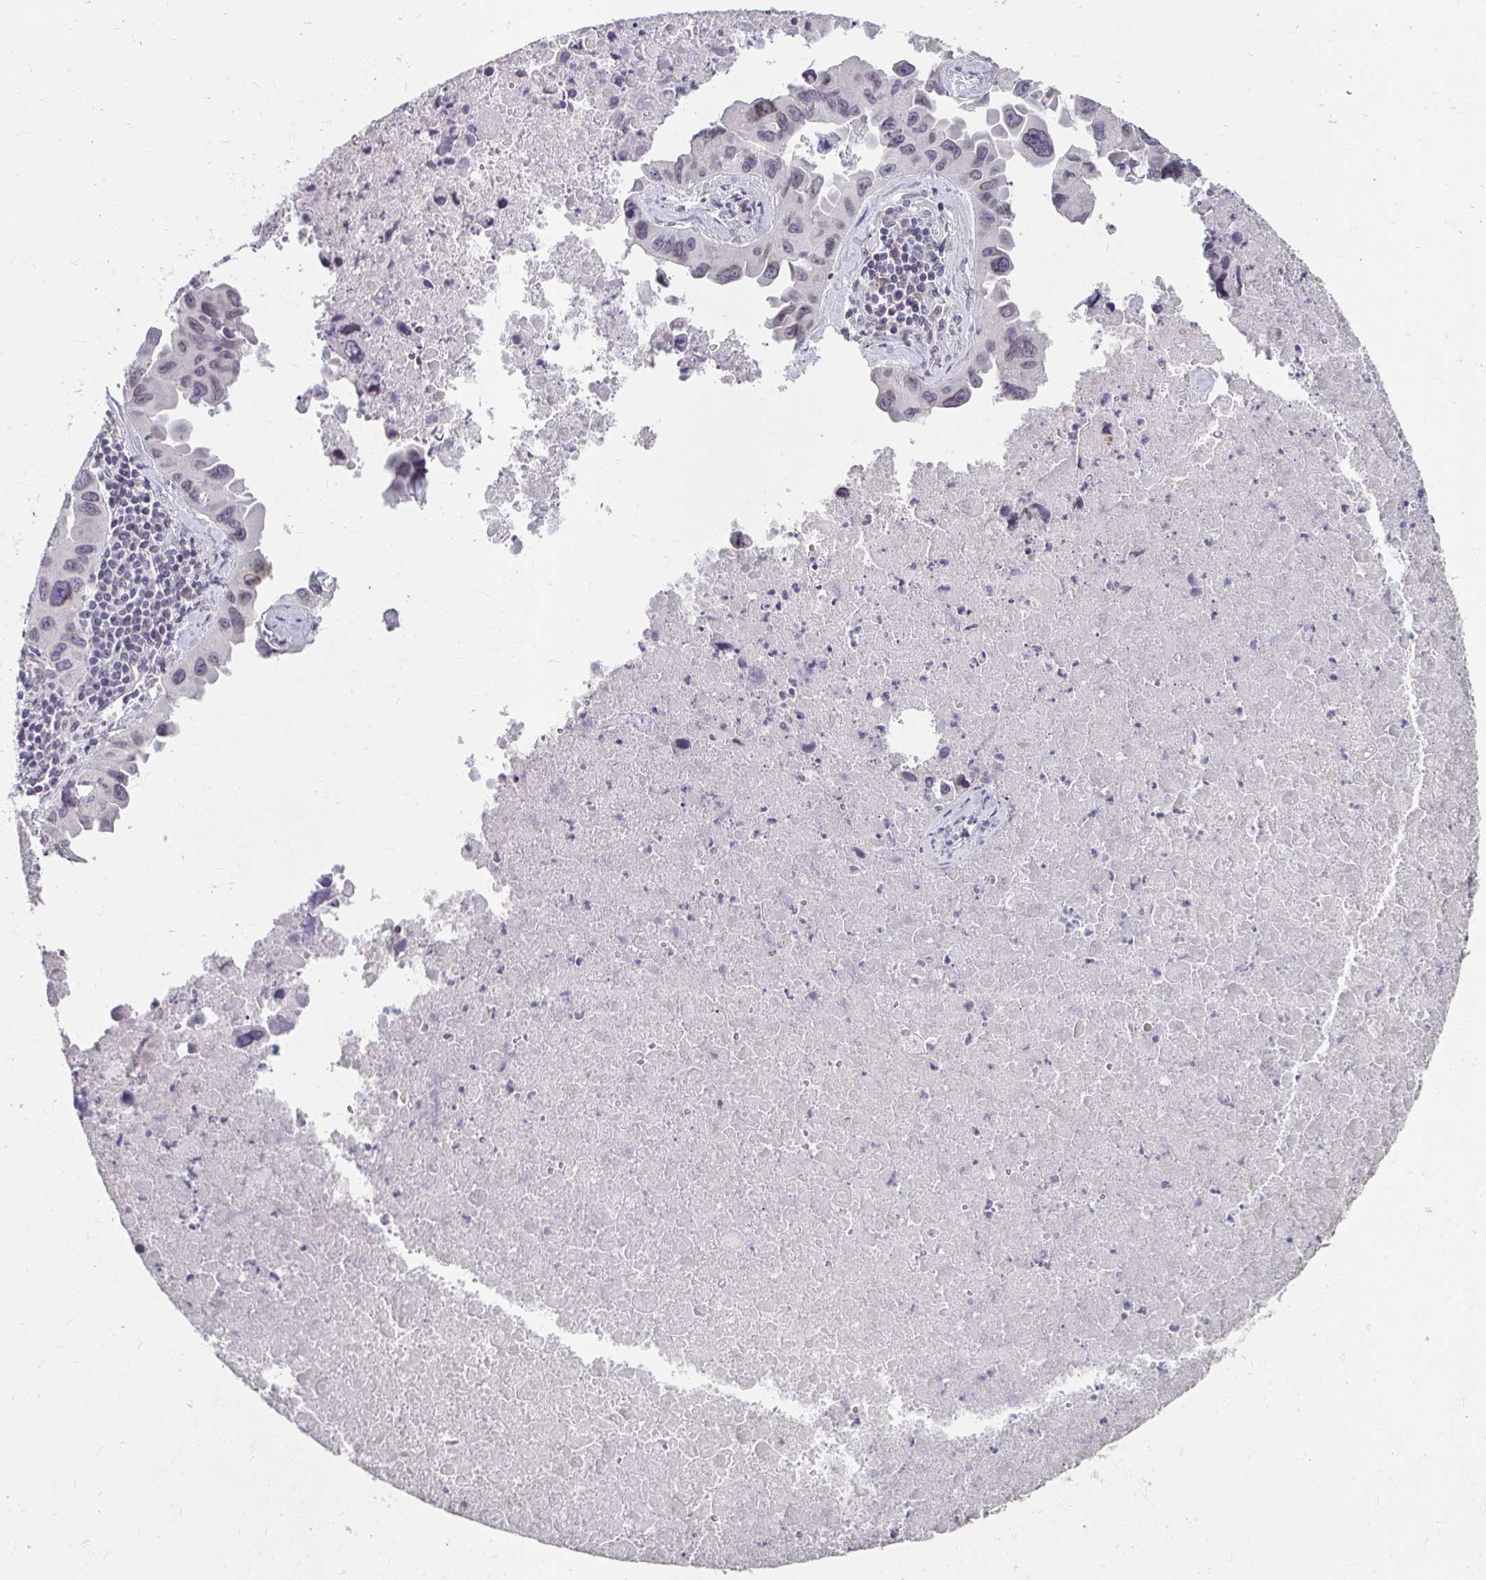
{"staining": {"intensity": "negative", "quantity": "none", "location": "none"}, "tissue": "lung cancer", "cell_type": "Tumor cells", "image_type": "cancer", "snomed": [{"axis": "morphology", "description": "Adenocarcinoma, NOS"}, {"axis": "topography", "description": "Lymph node"}, {"axis": "topography", "description": "Lung"}], "caption": "IHC micrograph of neoplastic tissue: lung cancer stained with DAB (3,3'-diaminobenzidine) displays no significant protein positivity in tumor cells. The staining was performed using DAB (3,3'-diaminobenzidine) to visualize the protein expression in brown, while the nuclei were stained in blue with hematoxylin (Magnification: 20x).", "gene": "NUP133", "patient": {"sex": "male", "age": 64}}